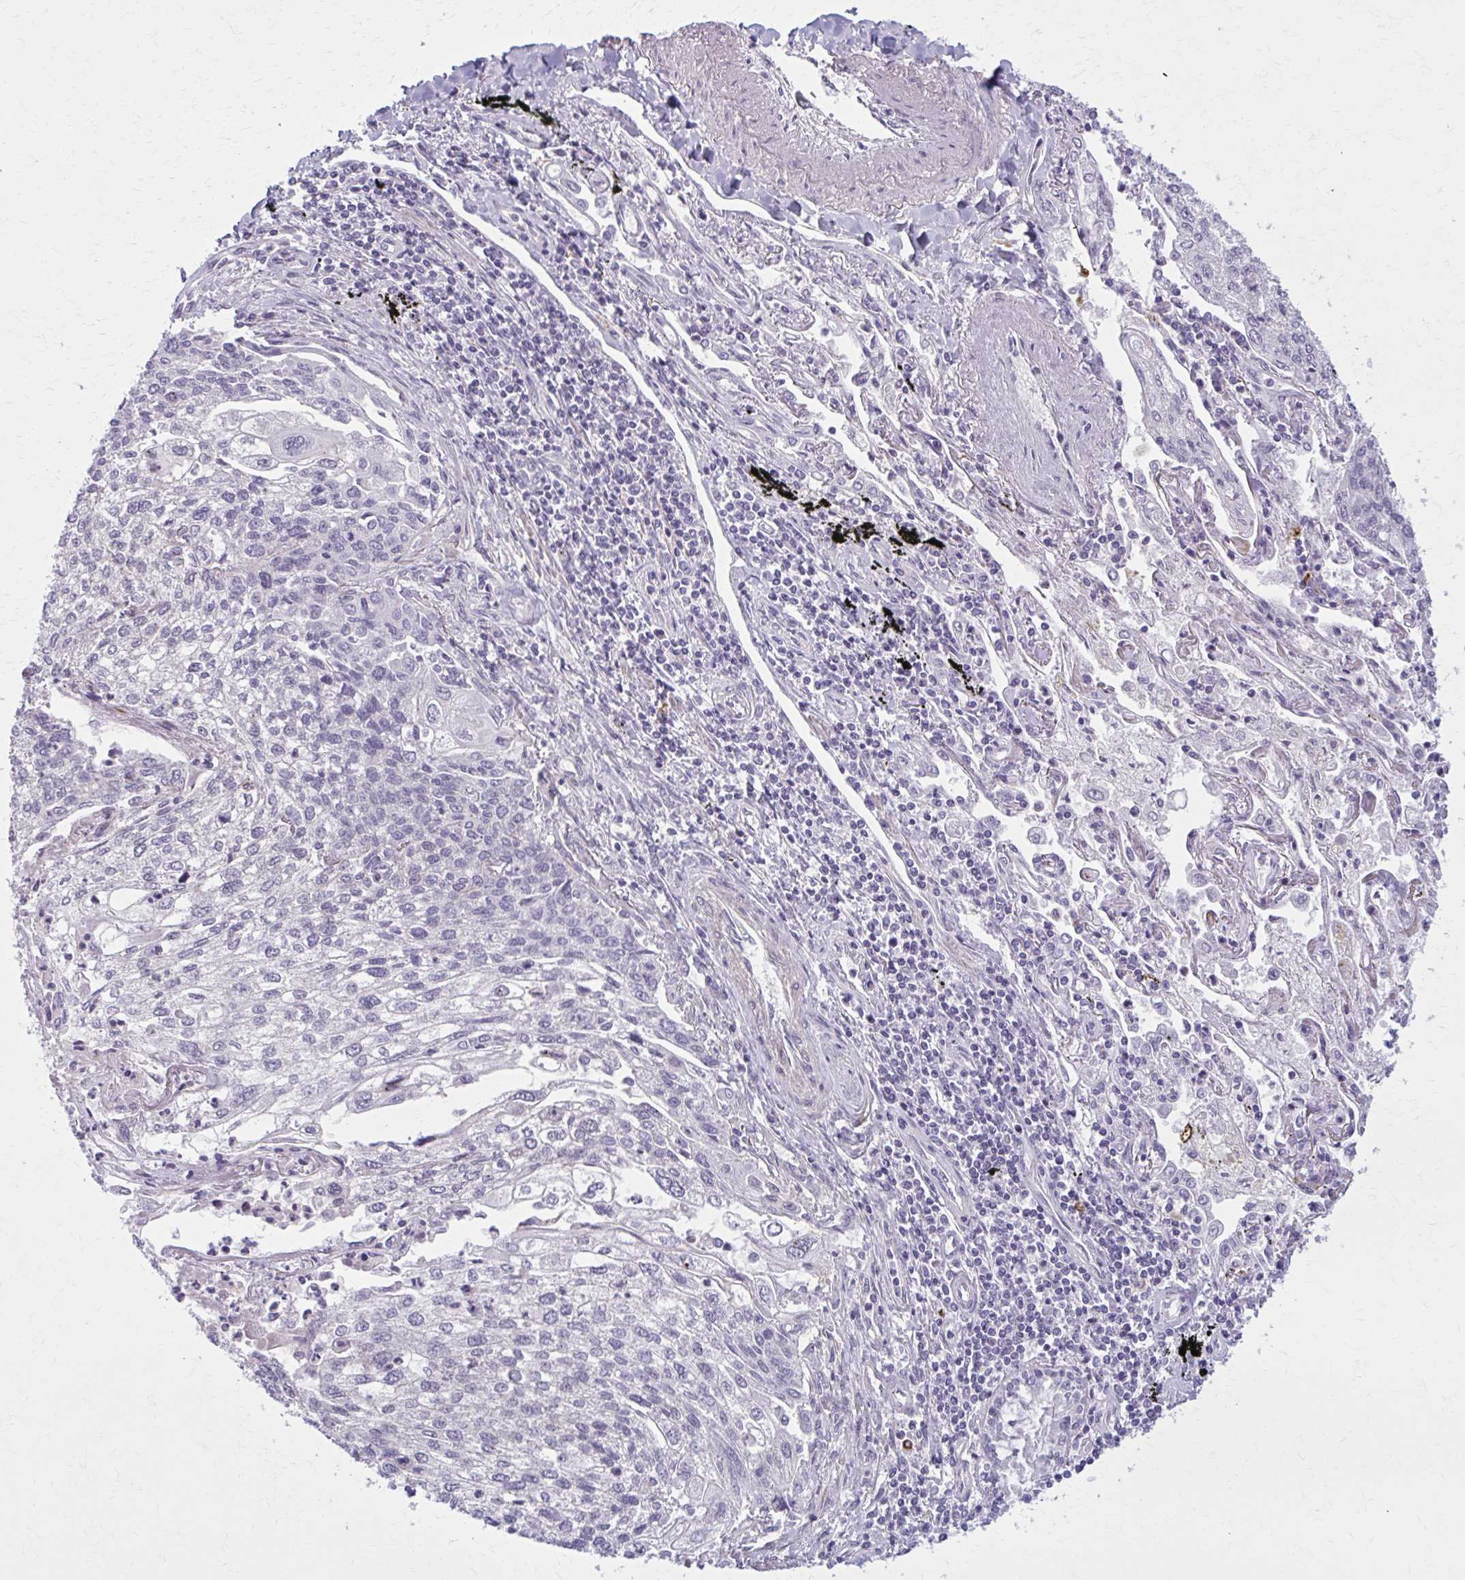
{"staining": {"intensity": "negative", "quantity": "none", "location": "none"}, "tissue": "lung cancer", "cell_type": "Tumor cells", "image_type": "cancer", "snomed": [{"axis": "morphology", "description": "Squamous cell carcinoma, NOS"}, {"axis": "topography", "description": "Lung"}], "caption": "Tumor cells show no significant positivity in lung squamous cell carcinoma.", "gene": "NUMBL", "patient": {"sex": "male", "age": 74}}